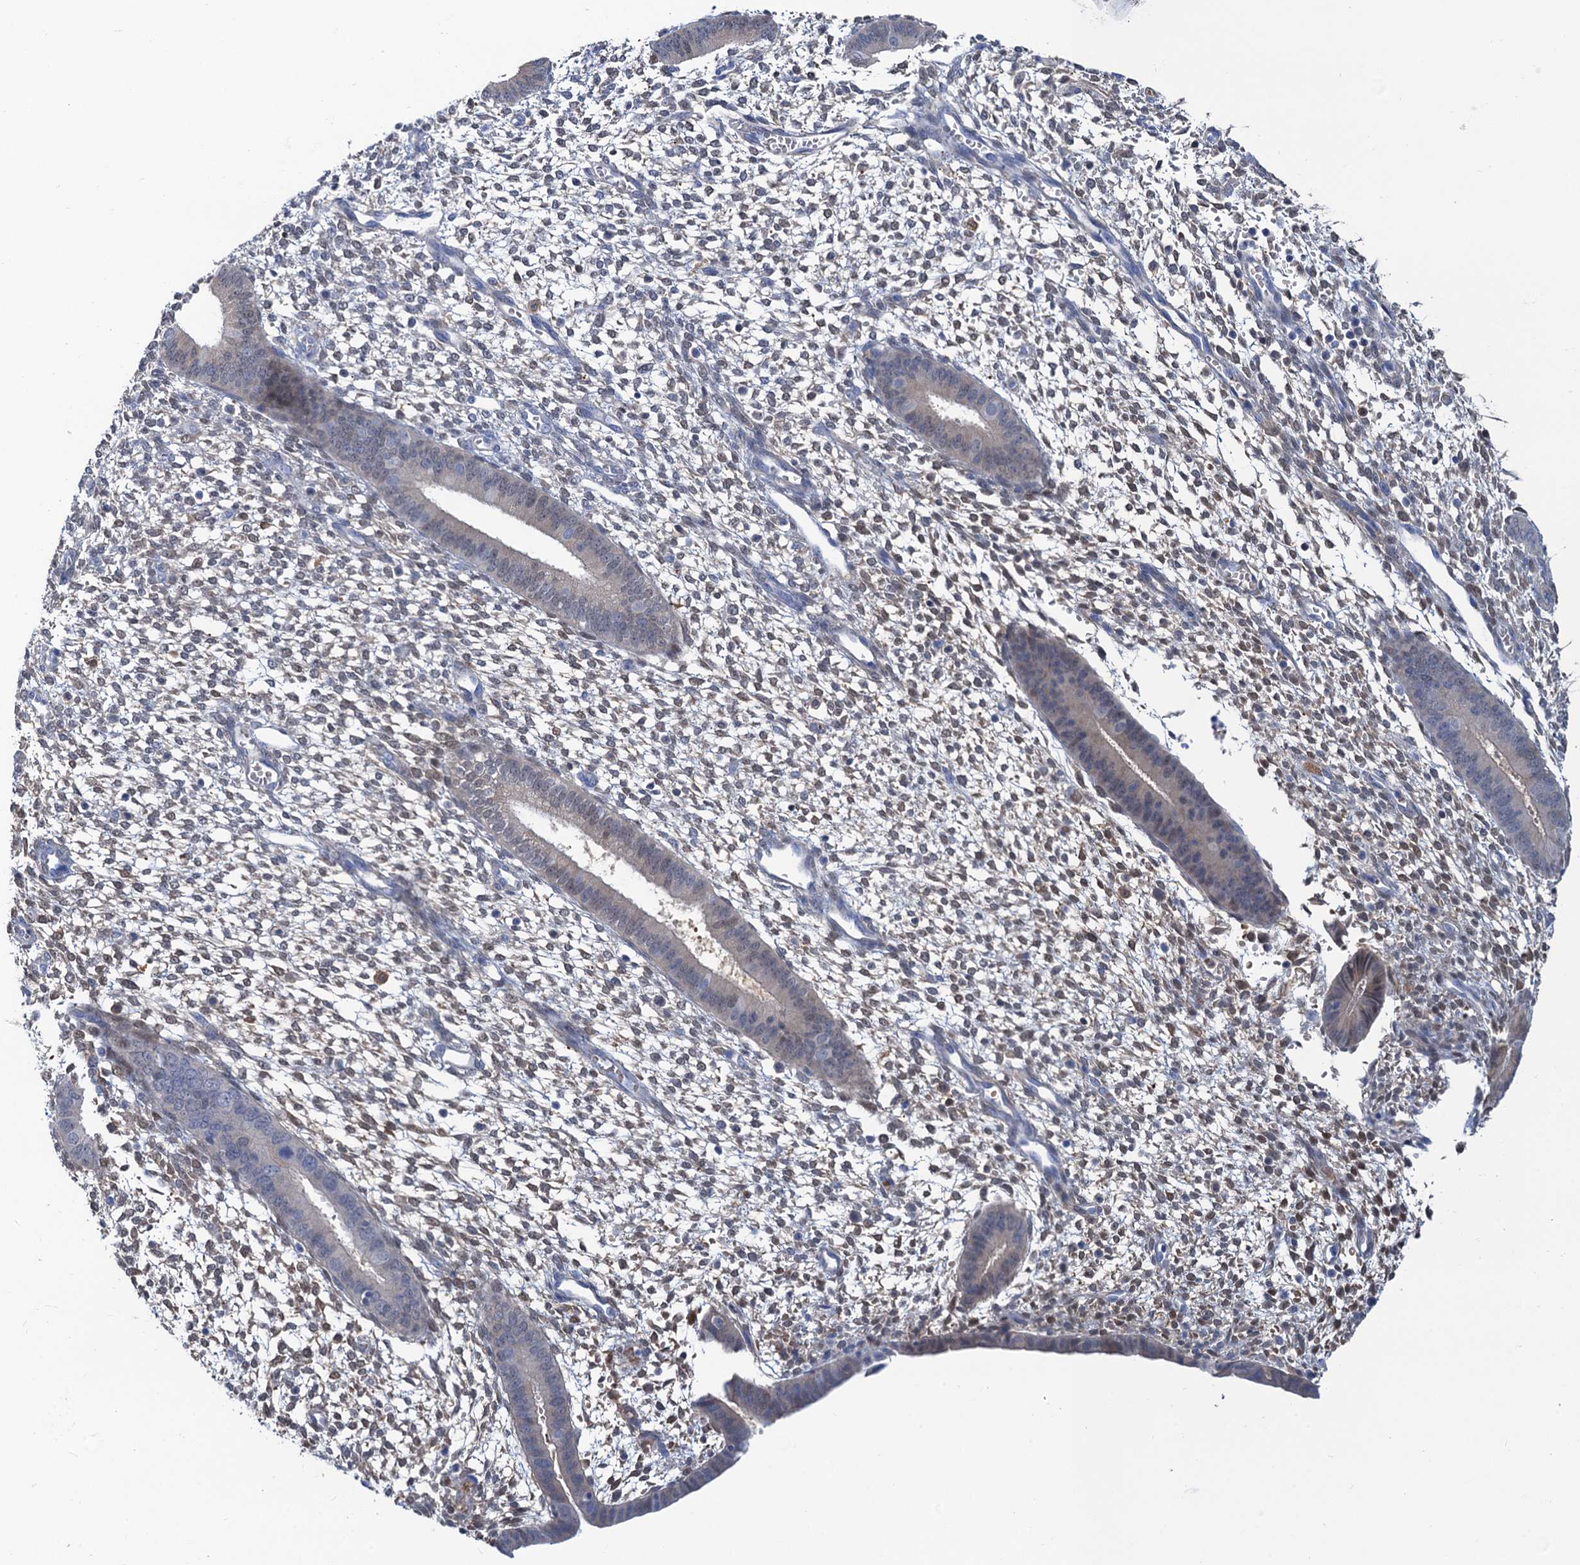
{"staining": {"intensity": "weak", "quantity": "25%-75%", "location": "cytoplasmic/membranous"}, "tissue": "endometrium", "cell_type": "Cells in endometrial stroma", "image_type": "normal", "snomed": [{"axis": "morphology", "description": "Normal tissue, NOS"}, {"axis": "topography", "description": "Endometrium"}], "caption": "Immunohistochemistry (DAB (3,3'-diaminobenzidine)) staining of unremarkable human endometrium displays weak cytoplasmic/membranous protein expression in approximately 25%-75% of cells in endometrial stroma.", "gene": "FAH", "patient": {"sex": "female", "age": 46}}